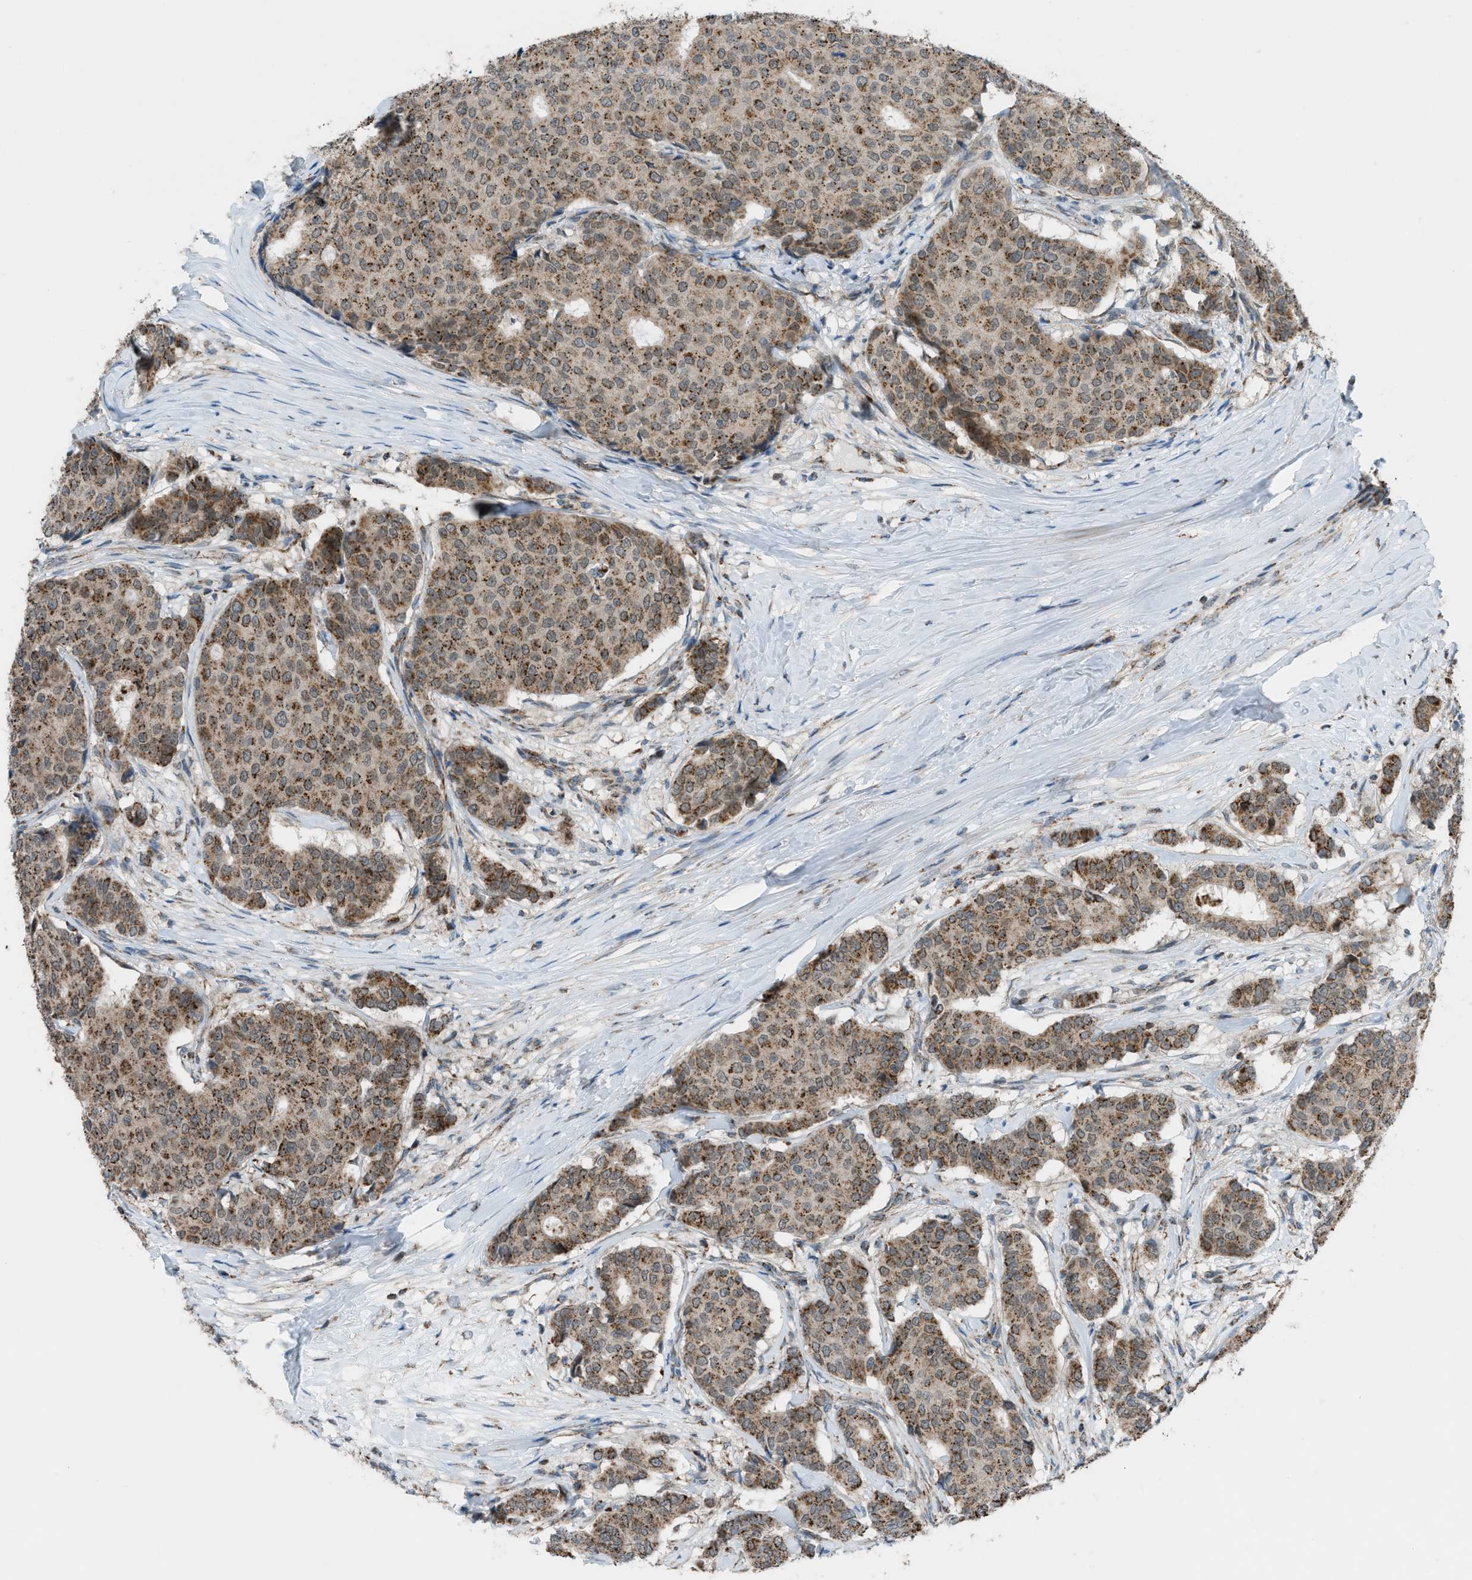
{"staining": {"intensity": "moderate", "quantity": ">75%", "location": "cytoplasmic/membranous"}, "tissue": "breast cancer", "cell_type": "Tumor cells", "image_type": "cancer", "snomed": [{"axis": "morphology", "description": "Duct carcinoma"}, {"axis": "topography", "description": "Breast"}], "caption": "Human invasive ductal carcinoma (breast) stained with a brown dye exhibits moderate cytoplasmic/membranous positive staining in approximately >75% of tumor cells.", "gene": "SRM", "patient": {"sex": "female", "age": 75}}